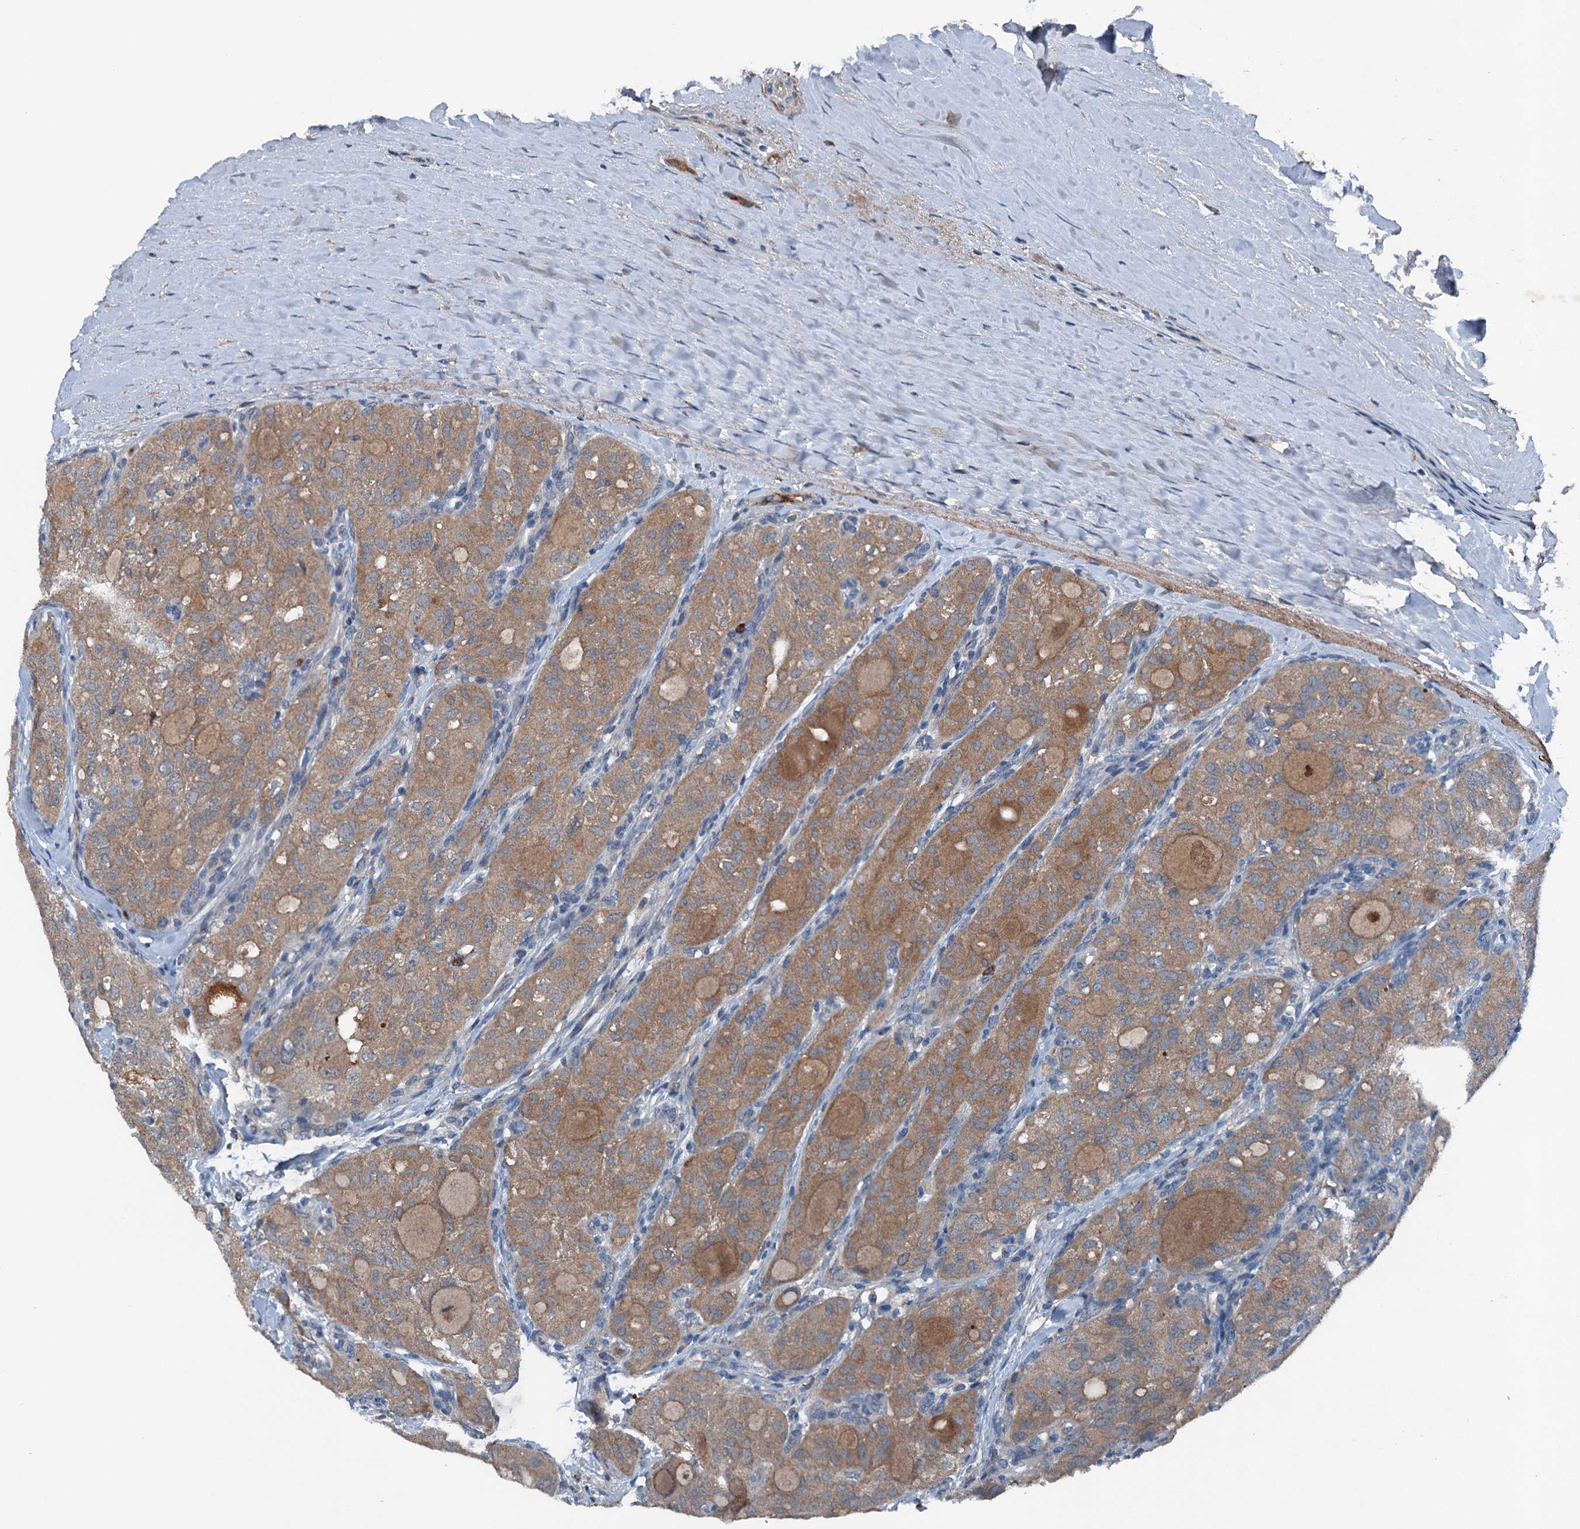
{"staining": {"intensity": "moderate", "quantity": ">75%", "location": "cytoplasmic/membranous"}, "tissue": "thyroid cancer", "cell_type": "Tumor cells", "image_type": "cancer", "snomed": [{"axis": "morphology", "description": "Follicular adenoma carcinoma, NOS"}, {"axis": "topography", "description": "Thyroid gland"}], "caption": "Moderate cytoplasmic/membranous staining for a protein is seen in approximately >75% of tumor cells of follicular adenoma carcinoma (thyroid) using immunohistochemistry.", "gene": "PDSS1", "patient": {"sex": "male", "age": 75}}